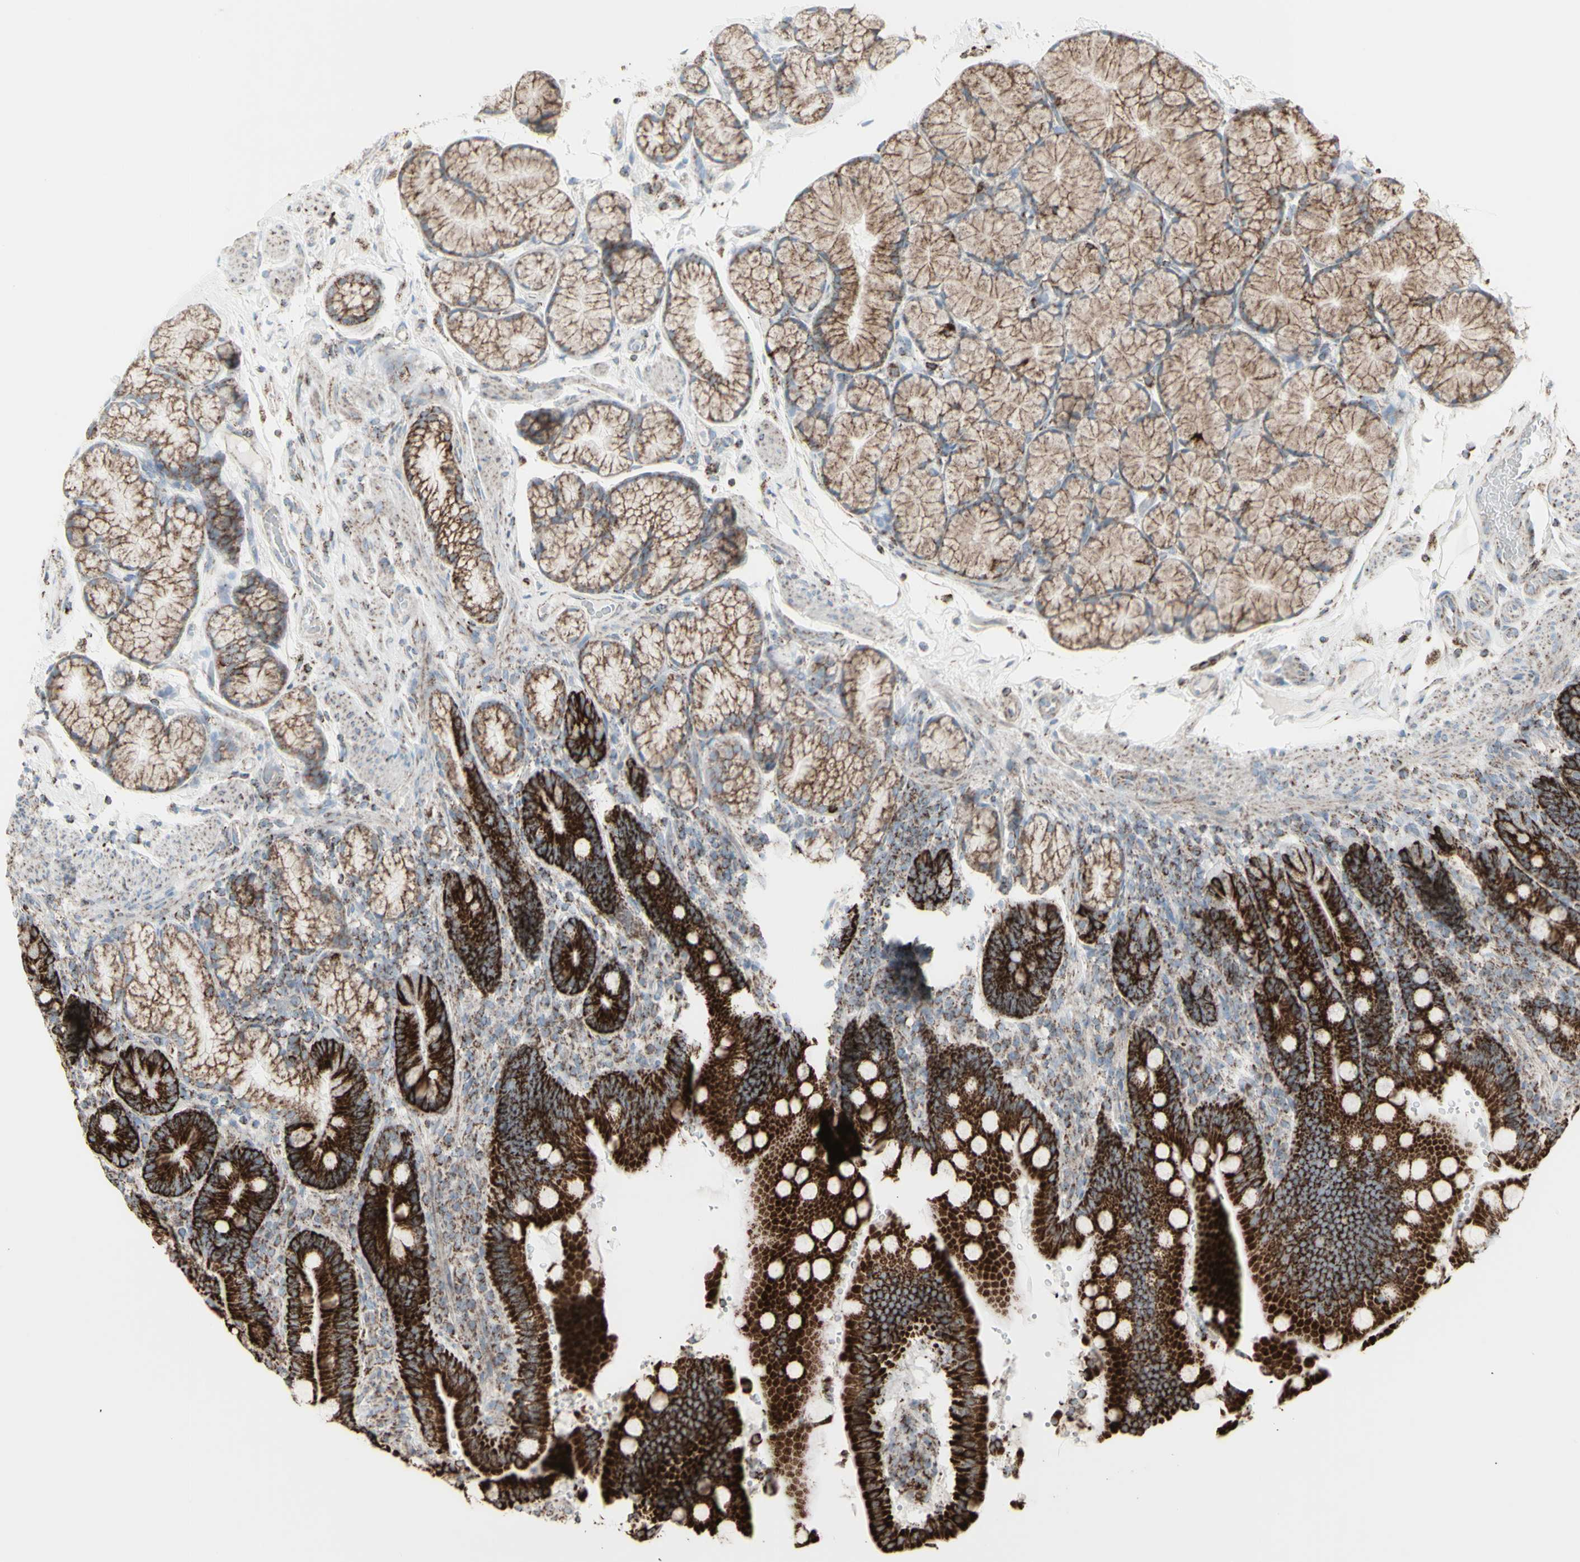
{"staining": {"intensity": "strong", "quantity": ">75%", "location": "cytoplasmic/membranous"}, "tissue": "duodenum", "cell_type": "Glandular cells", "image_type": "normal", "snomed": [{"axis": "morphology", "description": "Normal tissue, NOS"}, {"axis": "topography", "description": "Small intestine, NOS"}], "caption": "Unremarkable duodenum demonstrates strong cytoplasmic/membranous staining in approximately >75% of glandular cells, visualized by immunohistochemistry. The protein of interest is stained brown, and the nuclei are stained in blue (DAB IHC with brightfield microscopy, high magnification).", "gene": "PLGRKT", "patient": {"sex": "female", "age": 71}}